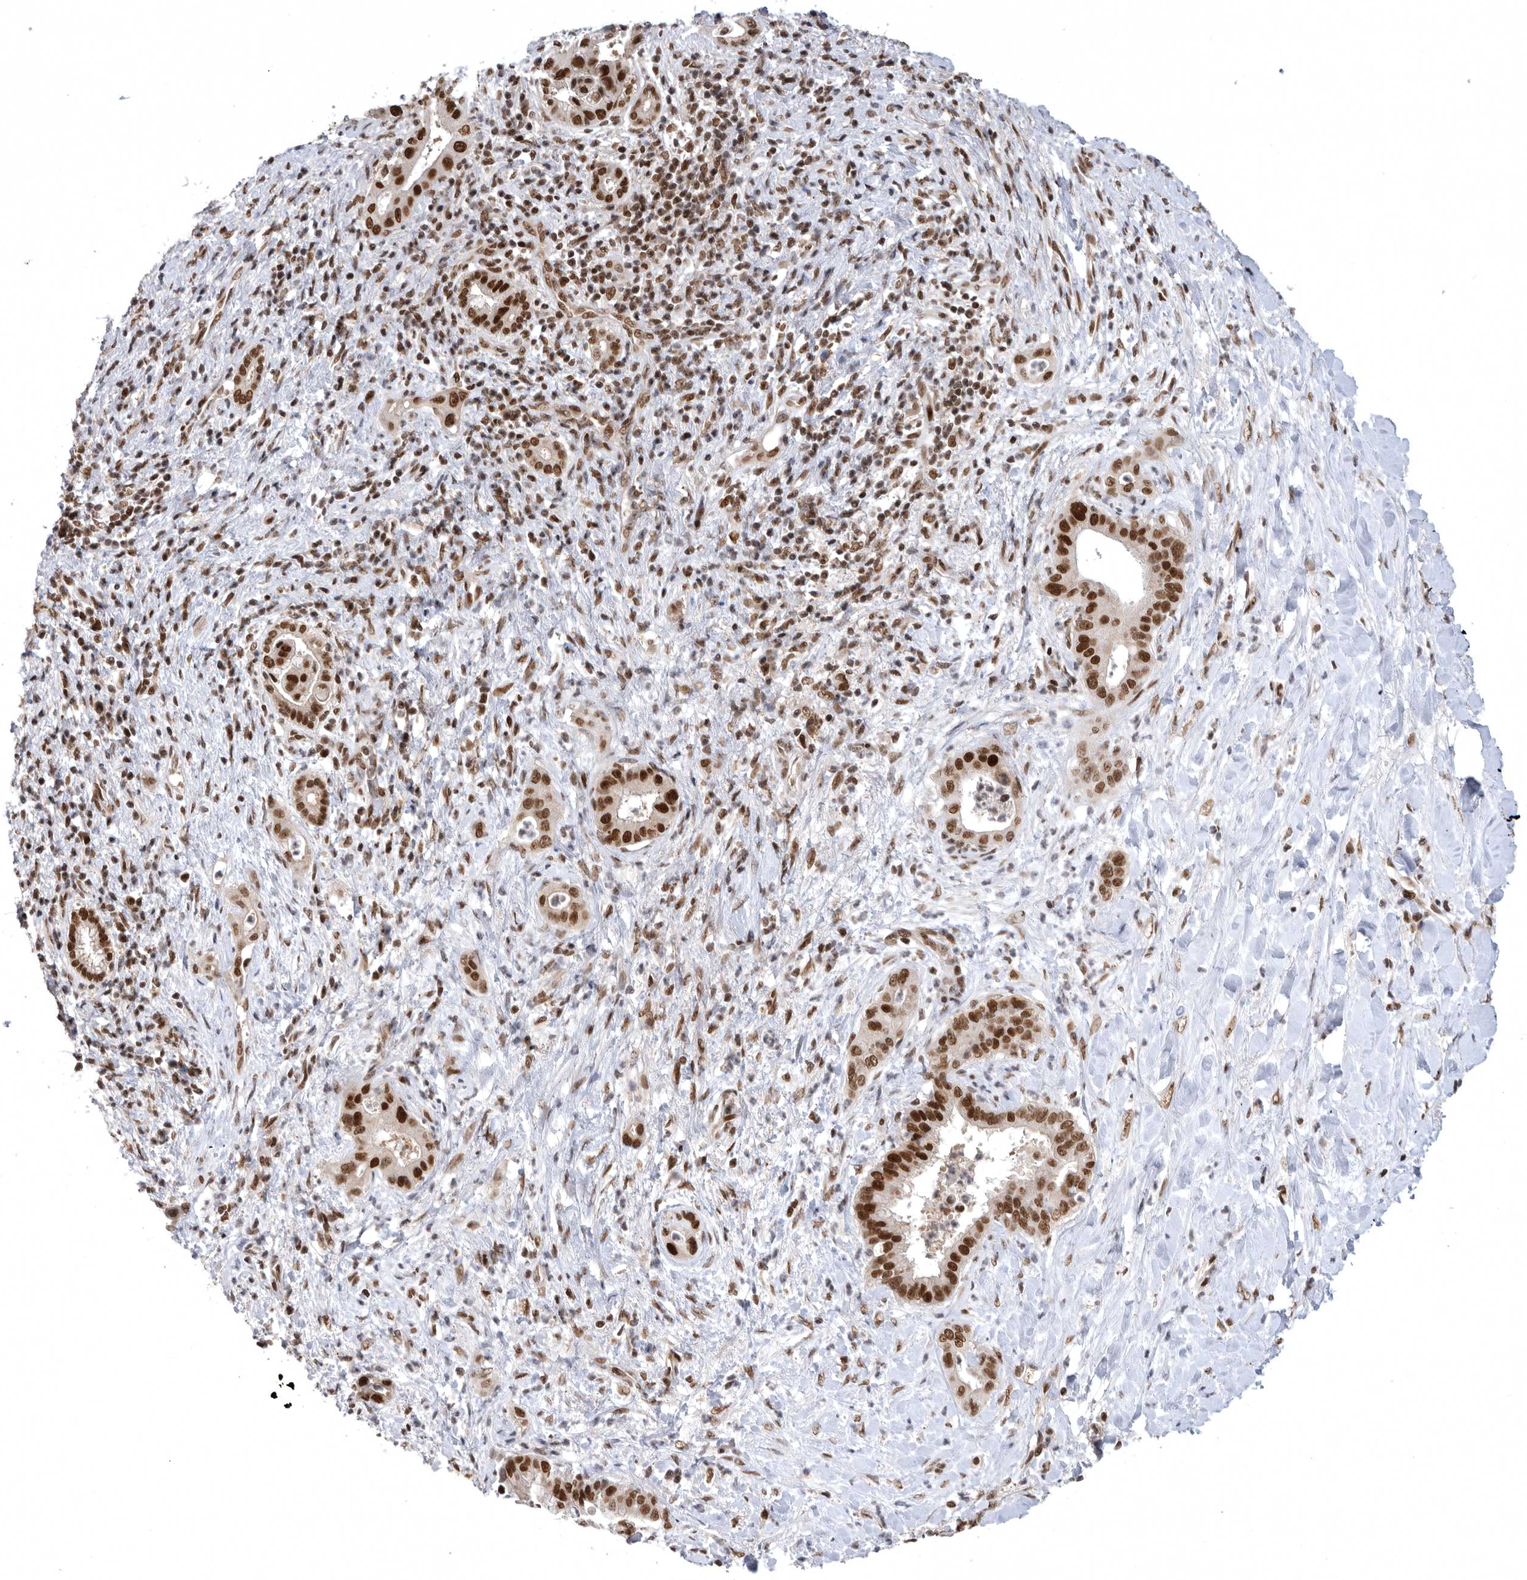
{"staining": {"intensity": "strong", "quantity": ">75%", "location": "nuclear"}, "tissue": "liver cancer", "cell_type": "Tumor cells", "image_type": "cancer", "snomed": [{"axis": "morphology", "description": "Cholangiocarcinoma"}, {"axis": "topography", "description": "Liver"}], "caption": "An IHC photomicrograph of tumor tissue is shown. Protein staining in brown highlights strong nuclear positivity in liver cholangiocarcinoma within tumor cells. (IHC, brightfield microscopy, high magnification).", "gene": "ZNF830", "patient": {"sex": "female", "age": 54}}